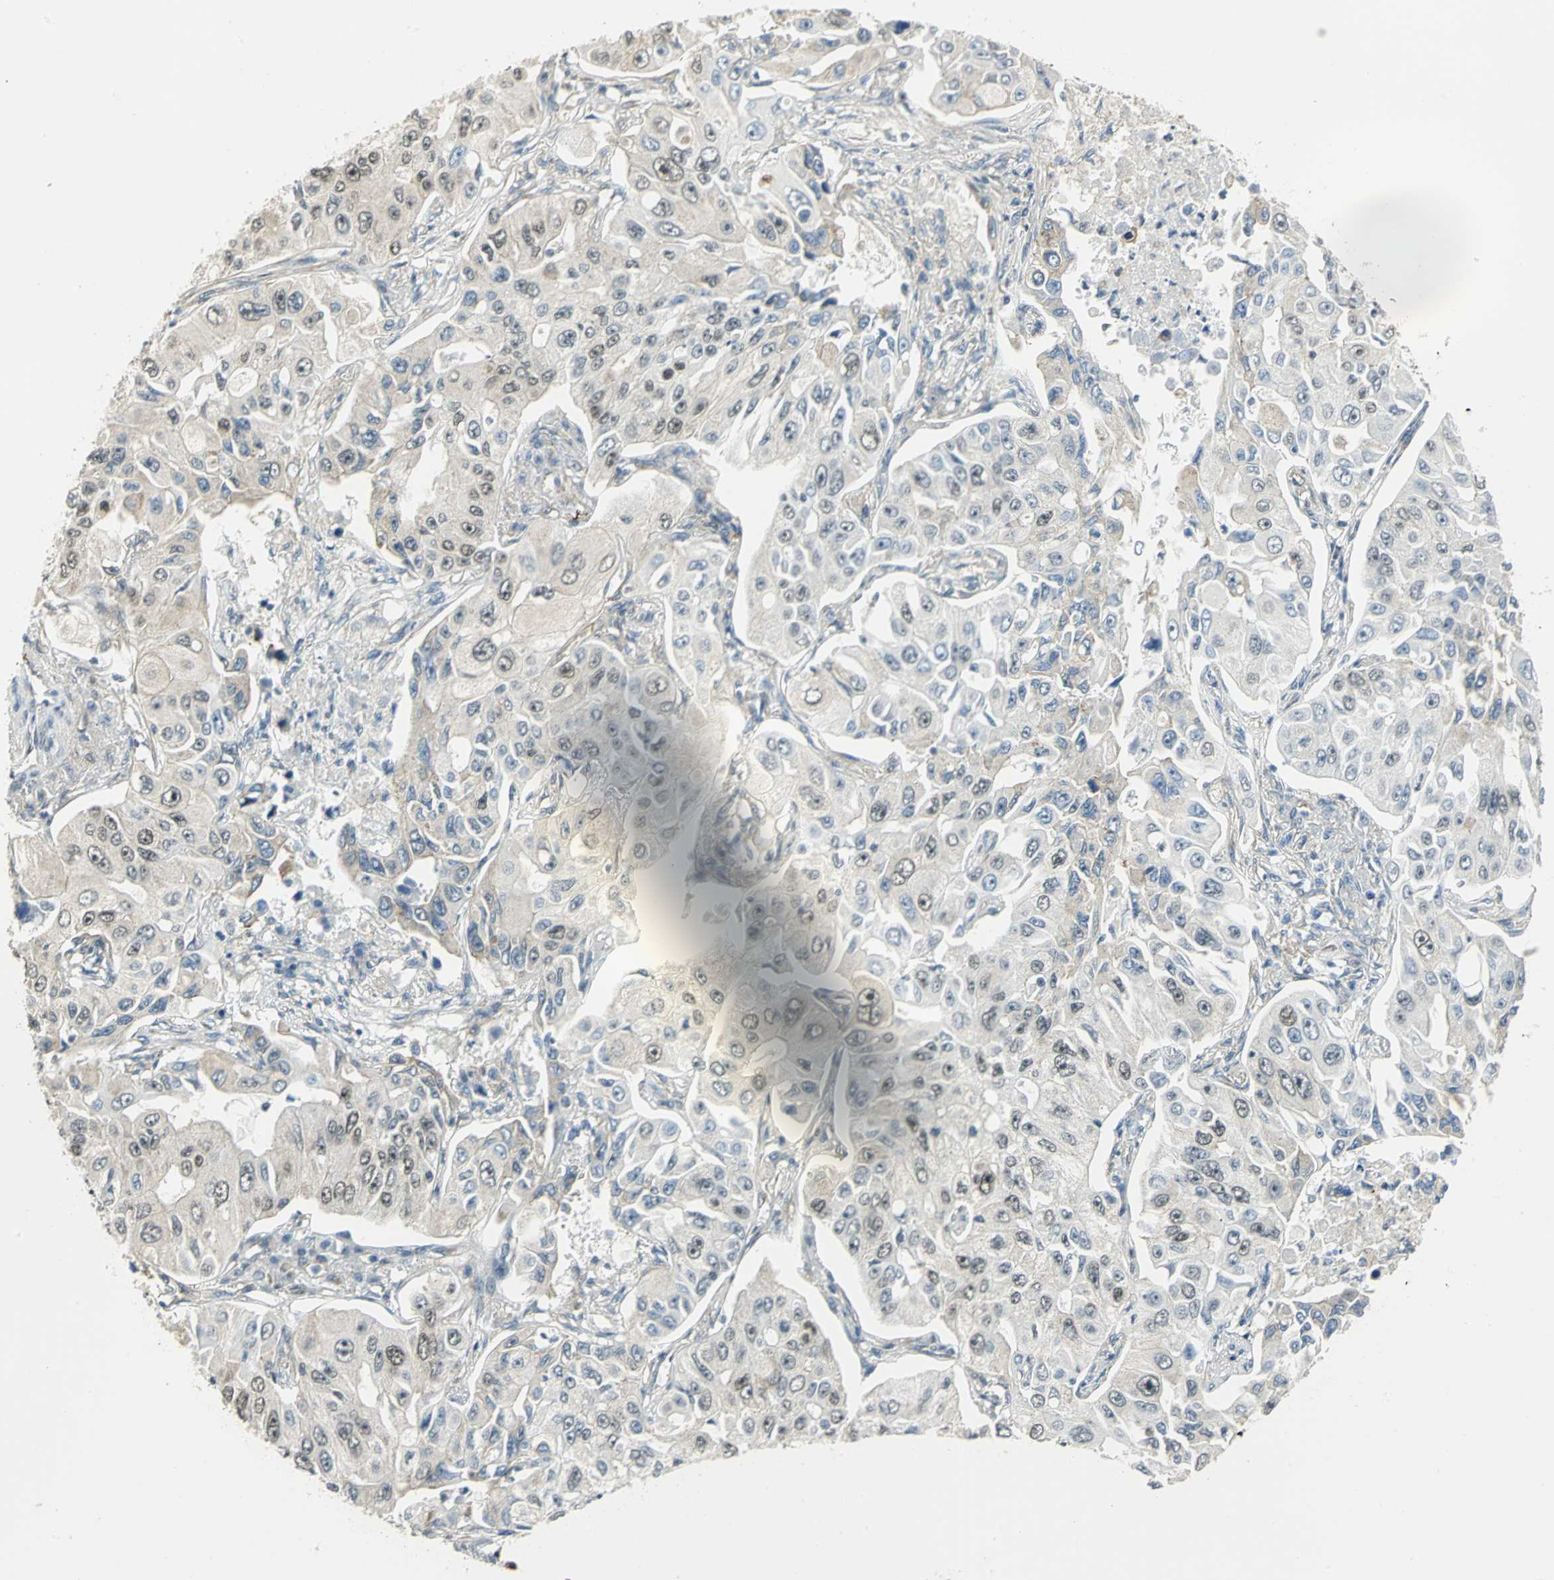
{"staining": {"intensity": "moderate", "quantity": "<25%", "location": "cytoplasmic/membranous,nuclear"}, "tissue": "lung cancer", "cell_type": "Tumor cells", "image_type": "cancer", "snomed": [{"axis": "morphology", "description": "Adenocarcinoma, NOS"}, {"axis": "topography", "description": "Lung"}], "caption": "Protein staining of lung adenocarcinoma tissue exhibits moderate cytoplasmic/membranous and nuclear expression in about <25% of tumor cells.", "gene": "DDX5", "patient": {"sex": "male", "age": 84}}